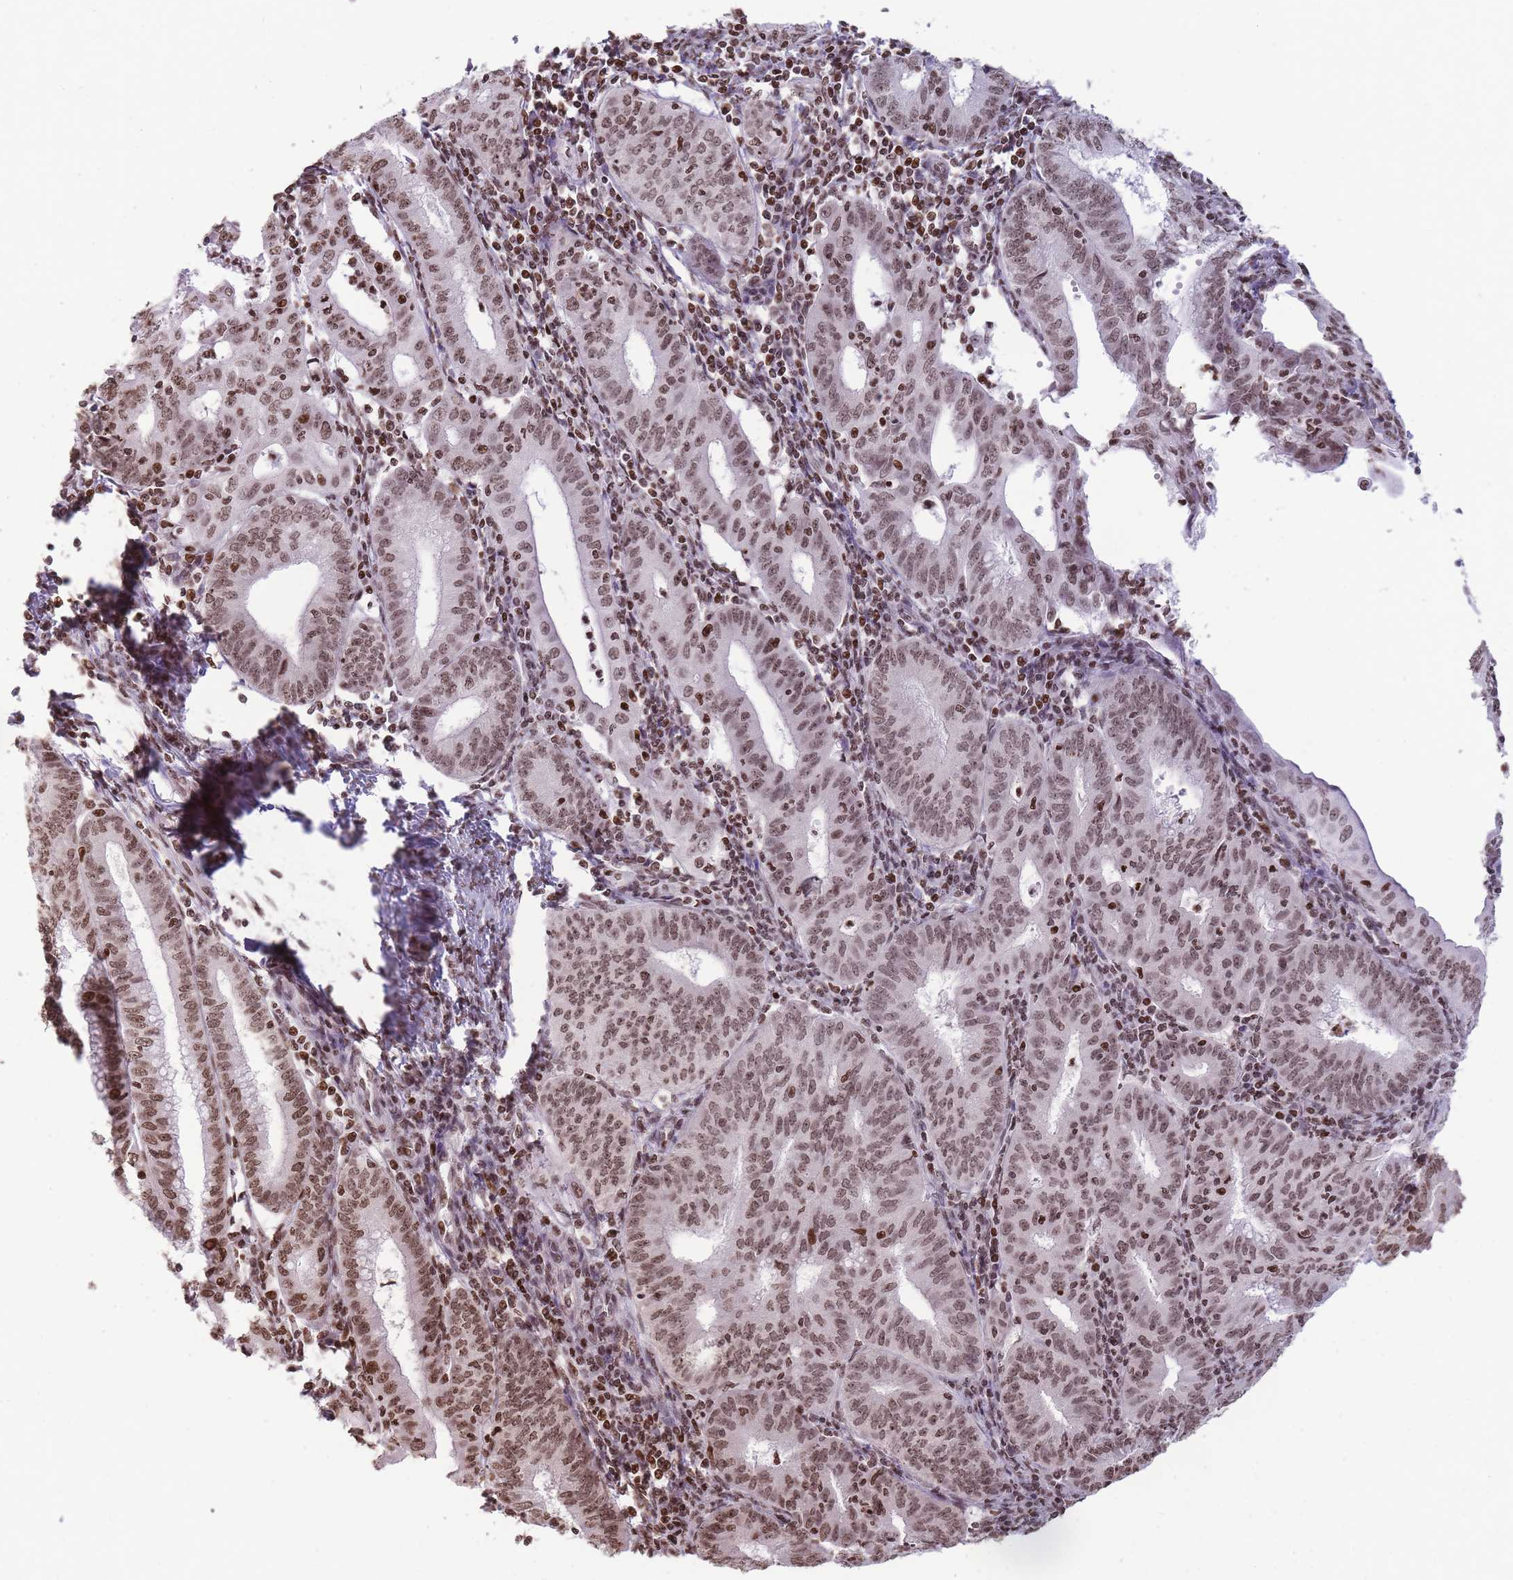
{"staining": {"intensity": "moderate", "quantity": ">75%", "location": "nuclear"}, "tissue": "endometrial cancer", "cell_type": "Tumor cells", "image_type": "cancer", "snomed": [{"axis": "morphology", "description": "Adenocarcinoma, NOS"}, {"axis": "topography", "description": "Endometrium"}], "caption": "Immunohistochemical staining of adenocarcinoma (endometrial) displays moderate nuclear protein staining in approximately >75% of tumor cells. Immunohistochemistry (ihc) stains the protein of interest in brown and the nuclei are stained blue.", "gene": "SHISAL1", "patient": {"sex": "female", "age": 60}}